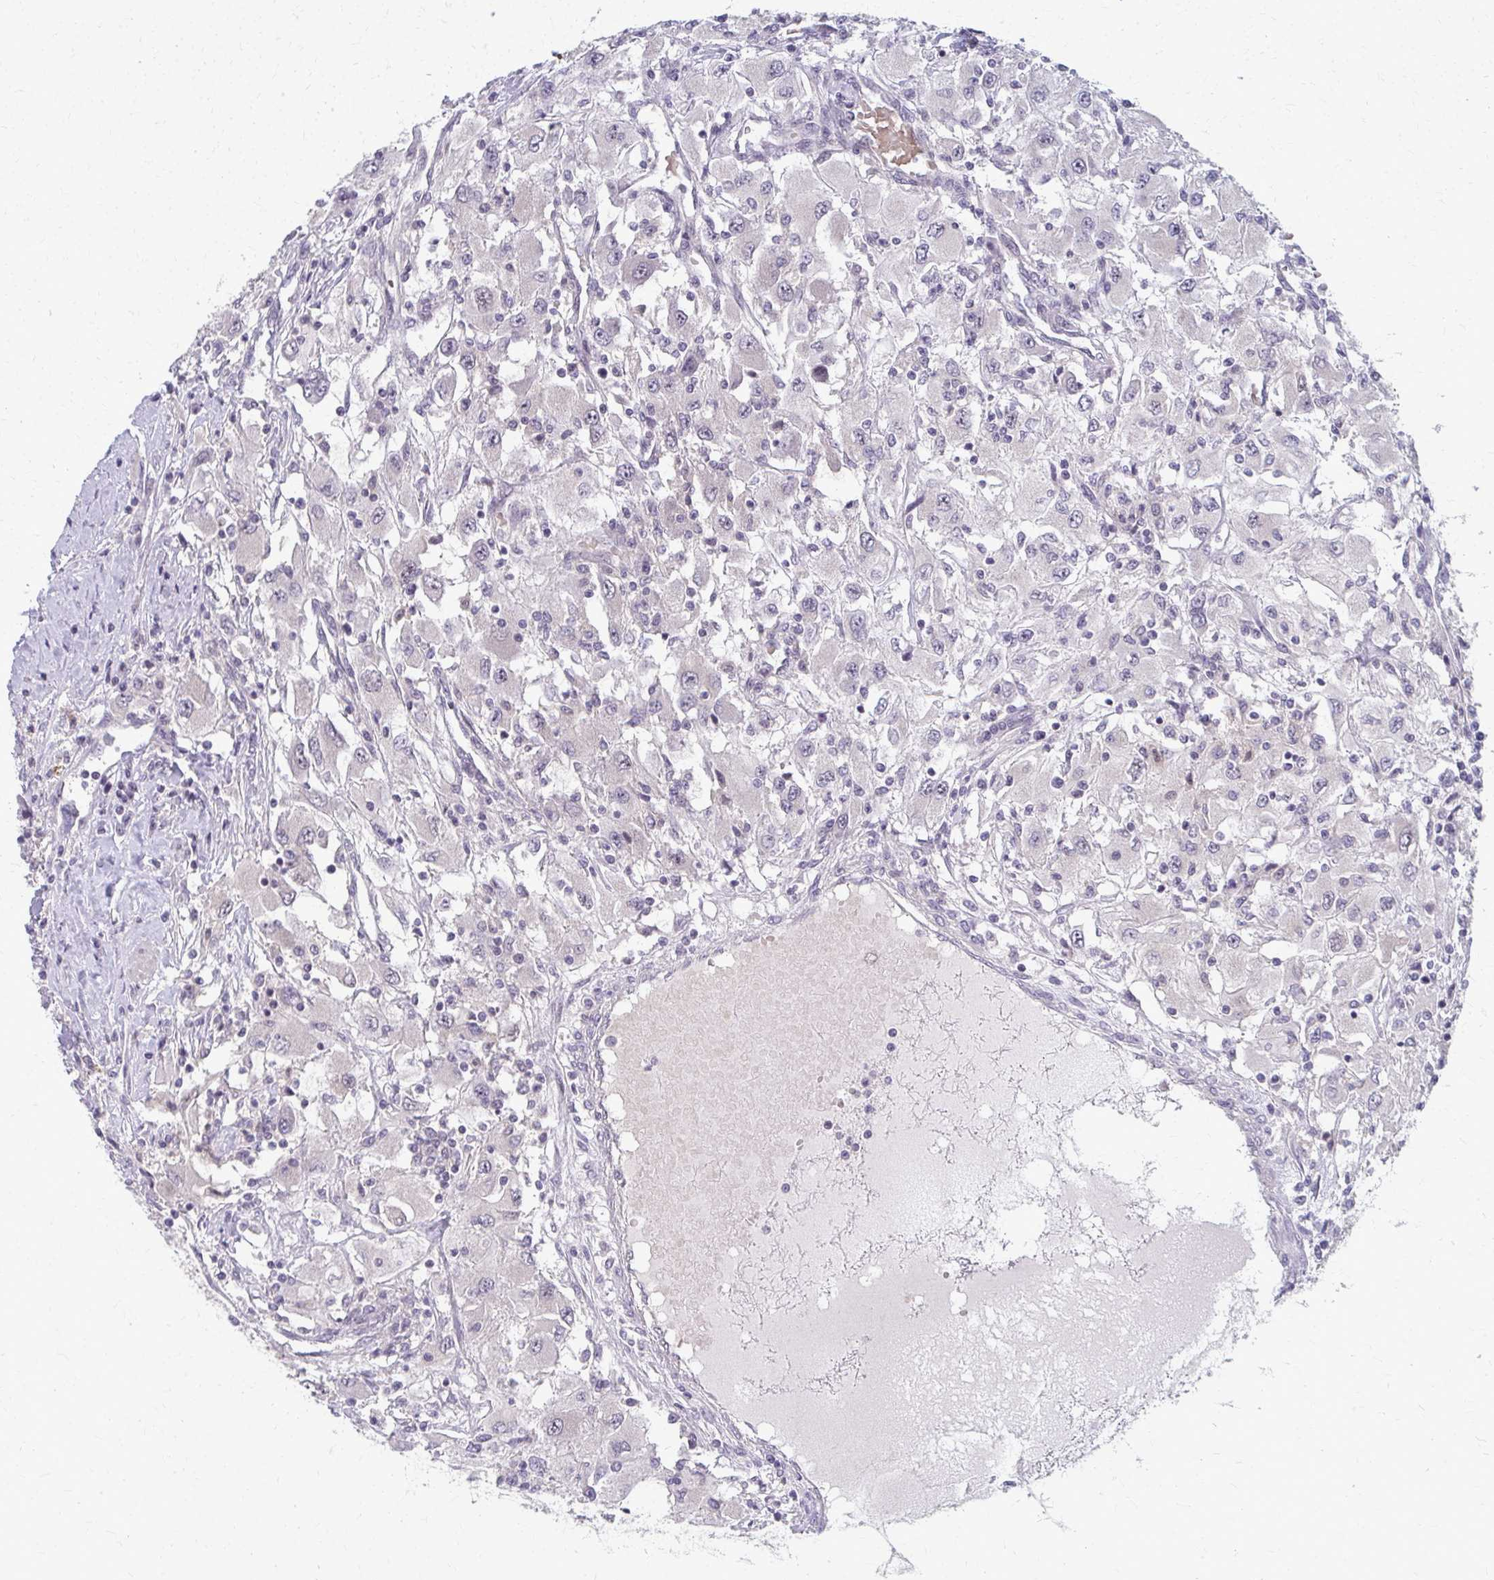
{"staining": {"intensity": "negative", "quantity": "none", "location": "none"}, "tissue": "renal cancer", "cell_type": "Tumor cells", "image_type": "cancer", "snomed": [{"axis": "morphology", "description": "Adenocarcinoma, NOS"}, {"axis": "topography", "description": "Kidney"}], "caption": "There is no significant positivity in tumor cells of renal cancer.", "gene": "NUDT16", "patient": {"sex": "female", "age": 67}}